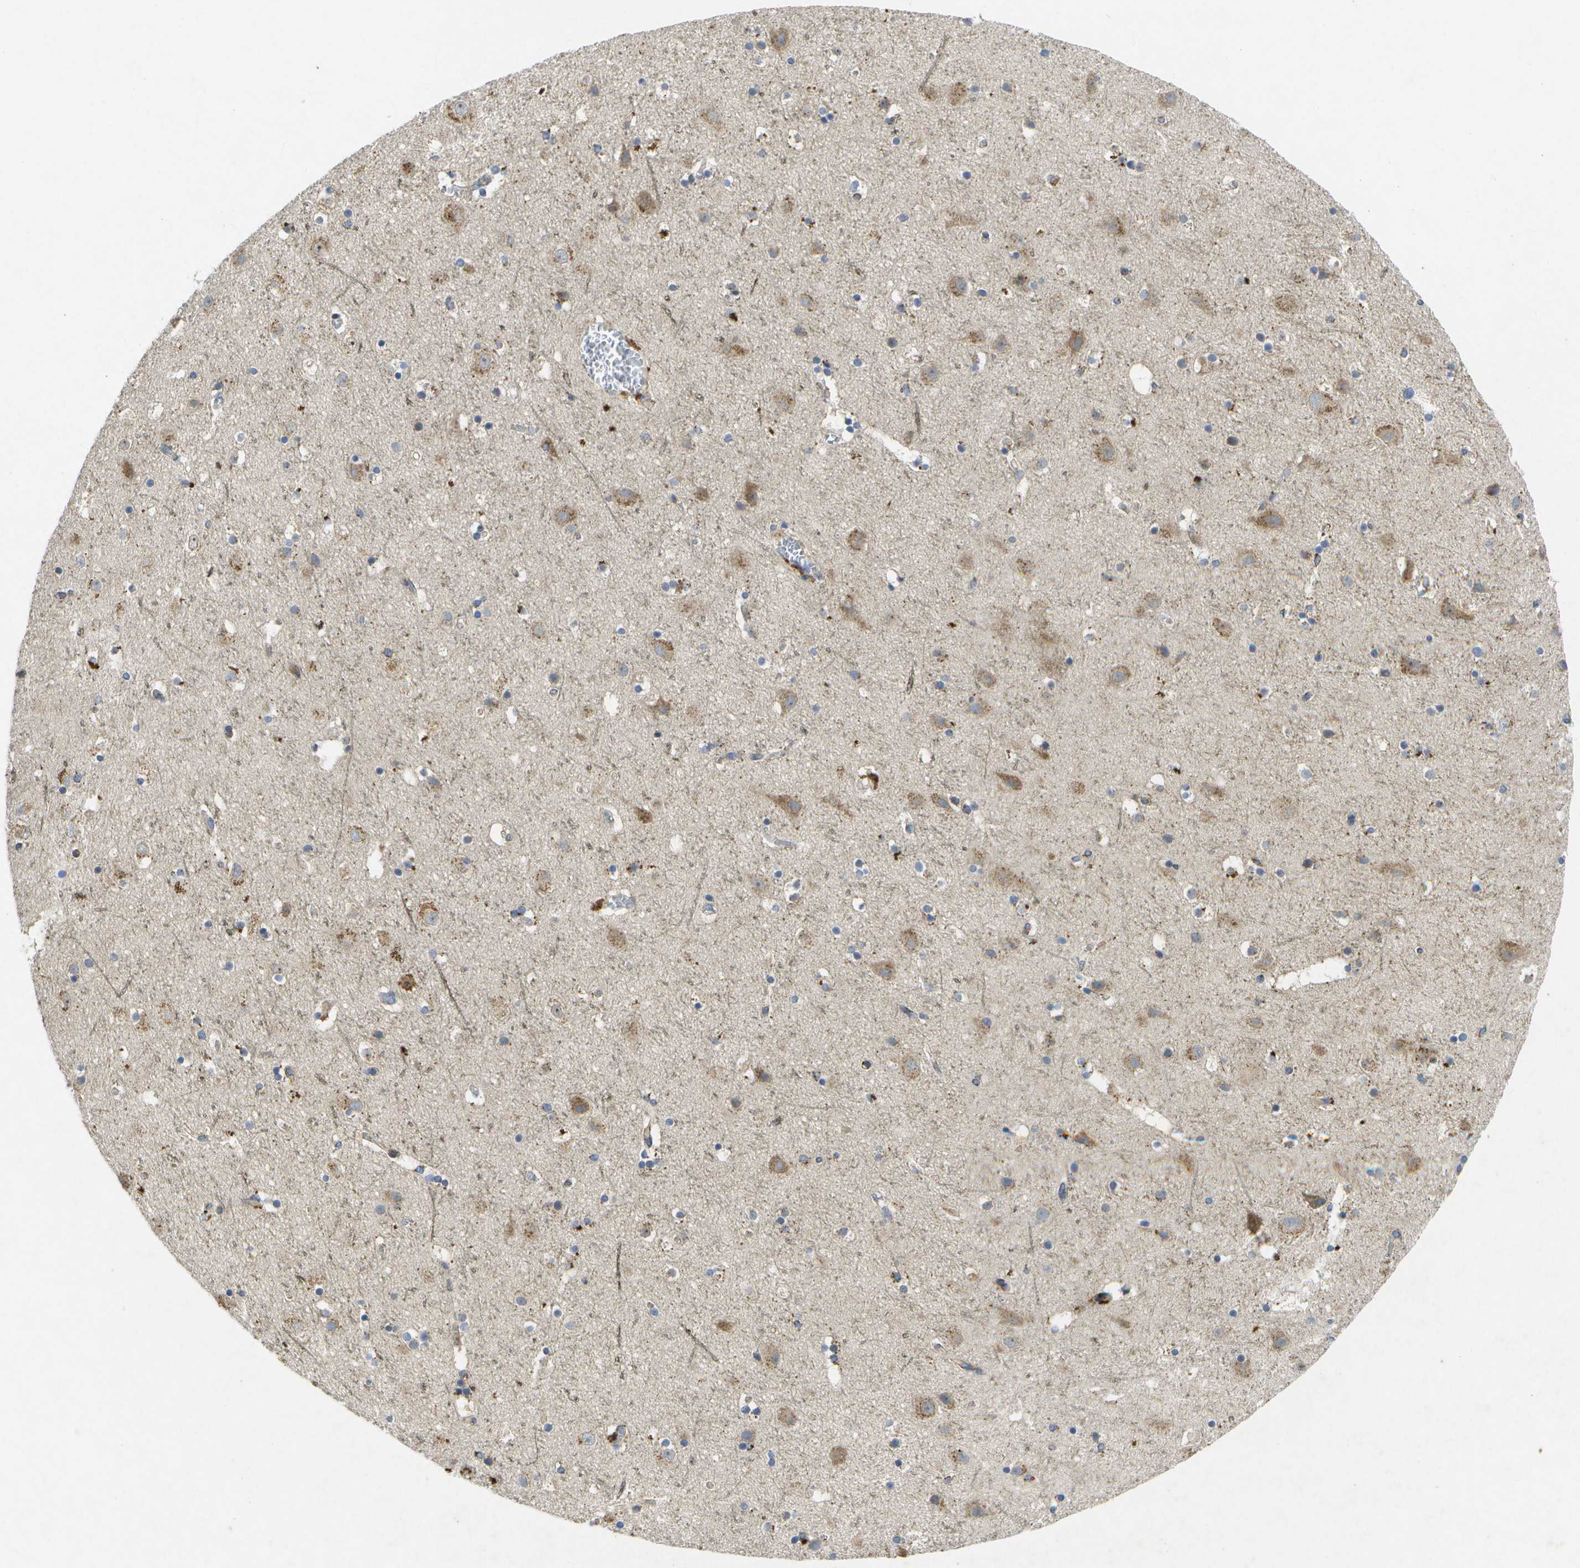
{"staining": {"intensity": "negative", "quantity": "none", "location": "none"}, "tissue": "cerebral cortex", "cell_type": "Endothelial cells", "image_type": "normal", "snomed": [{"axis": "morphology", "description": "Normal tissue, NOS"}, {"axis": "topography", "description": "Cerebral cortex"}], "caption": "DAB (3,3'-diaminobenzidine) immunohistochemical staining of normal human cerebral cortex displays no significant expression in endothelial cells.", "gene": "KDELR1", "patient": {"sex": "male", "age": 45}}